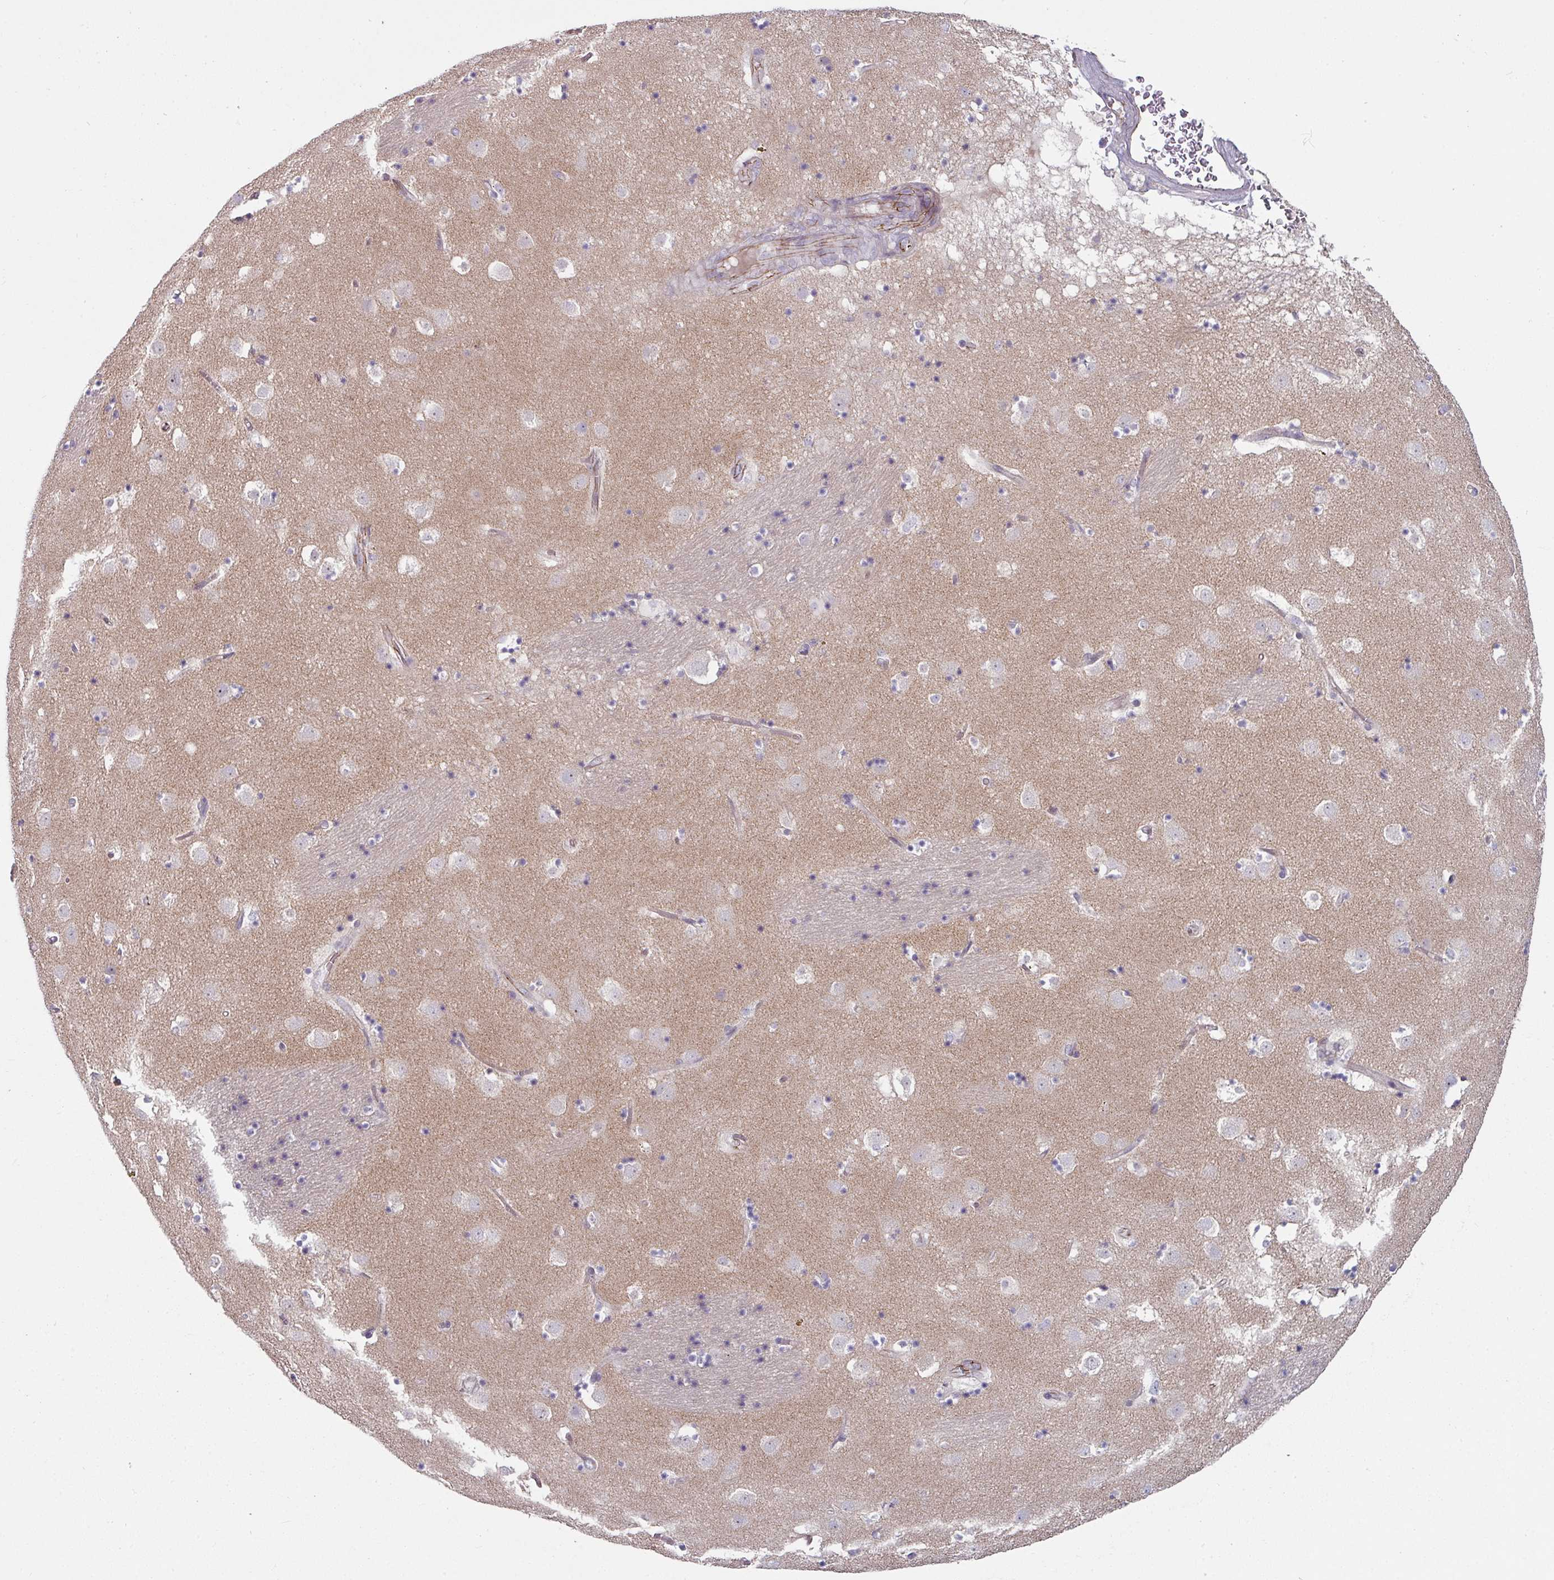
{"staining": {"intensity": "negative", "quantity": "none", "location": "none"}, "tissue": "caudate", "cell_type": "Glial cells", "image_type": "normal", "snomed": [{"axis": "morphology", "description": "Normal tissue, NOS"}, {"axis": "topography", "description": "Lateral ventricle wall"}], "caption": "This is an immunohistochemistry (IHC) photomicrograph of unremarkable human caudate. There is no positivity in glial cells.", "gene": "JUP", "patient": {"sex": "male", "age": 58}}